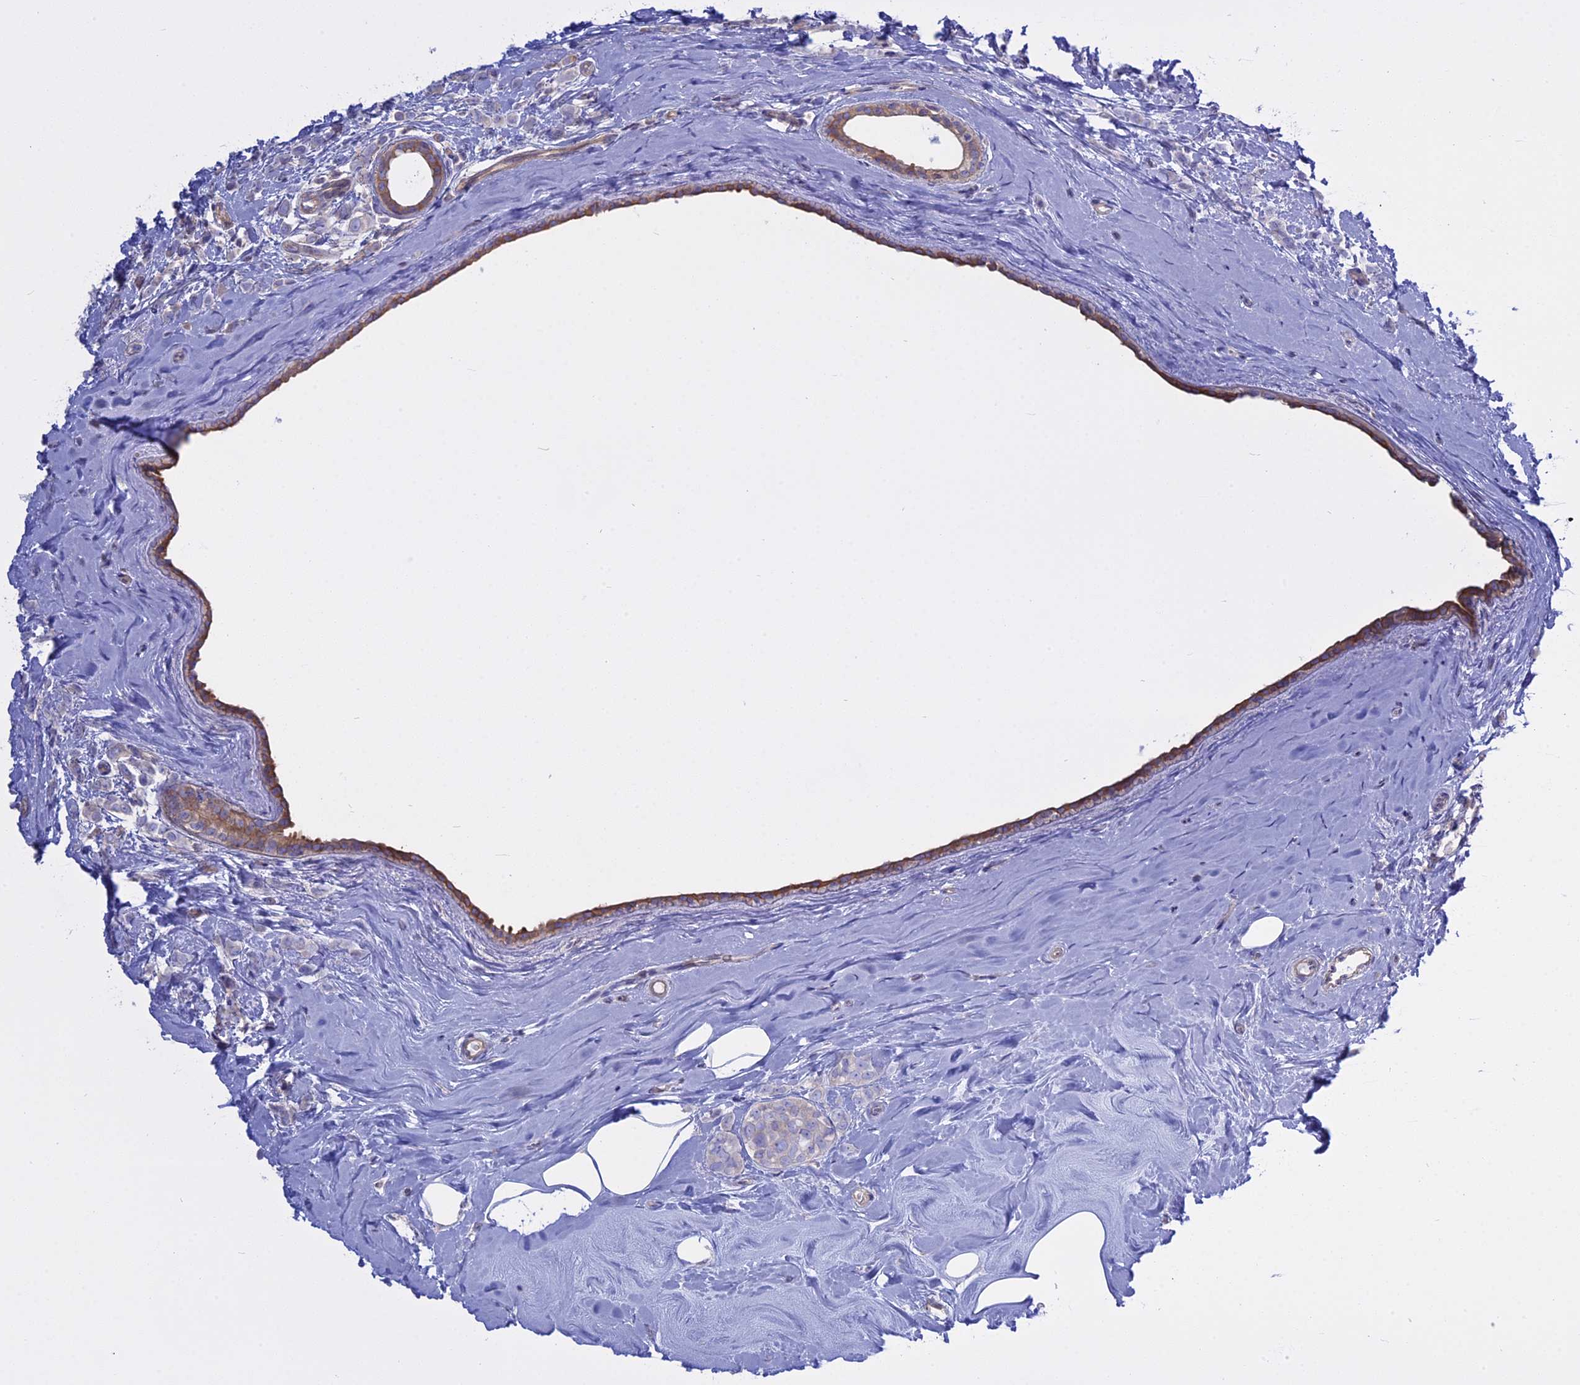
{"staining": {"intensity": "weak", "quantity": "<25%", "location": "cytoplasmic/membranous"}, "tissue": "breast cancer", "cell_type": "Tumor cells", "image_type": "cancer", "snomed": [{"axis": "morphology", "description": "Lobular carcinoma"}, {"axis": "topography", "description": "Breast"}], "caption": "Human lobular carcinoma (breast) stained for a protein using immunohistochemistry (IHC) demonstrates no positivity in tumor cells.", "gene": "AHCYL1", "patient": {"sex": "female", "age": 47}}